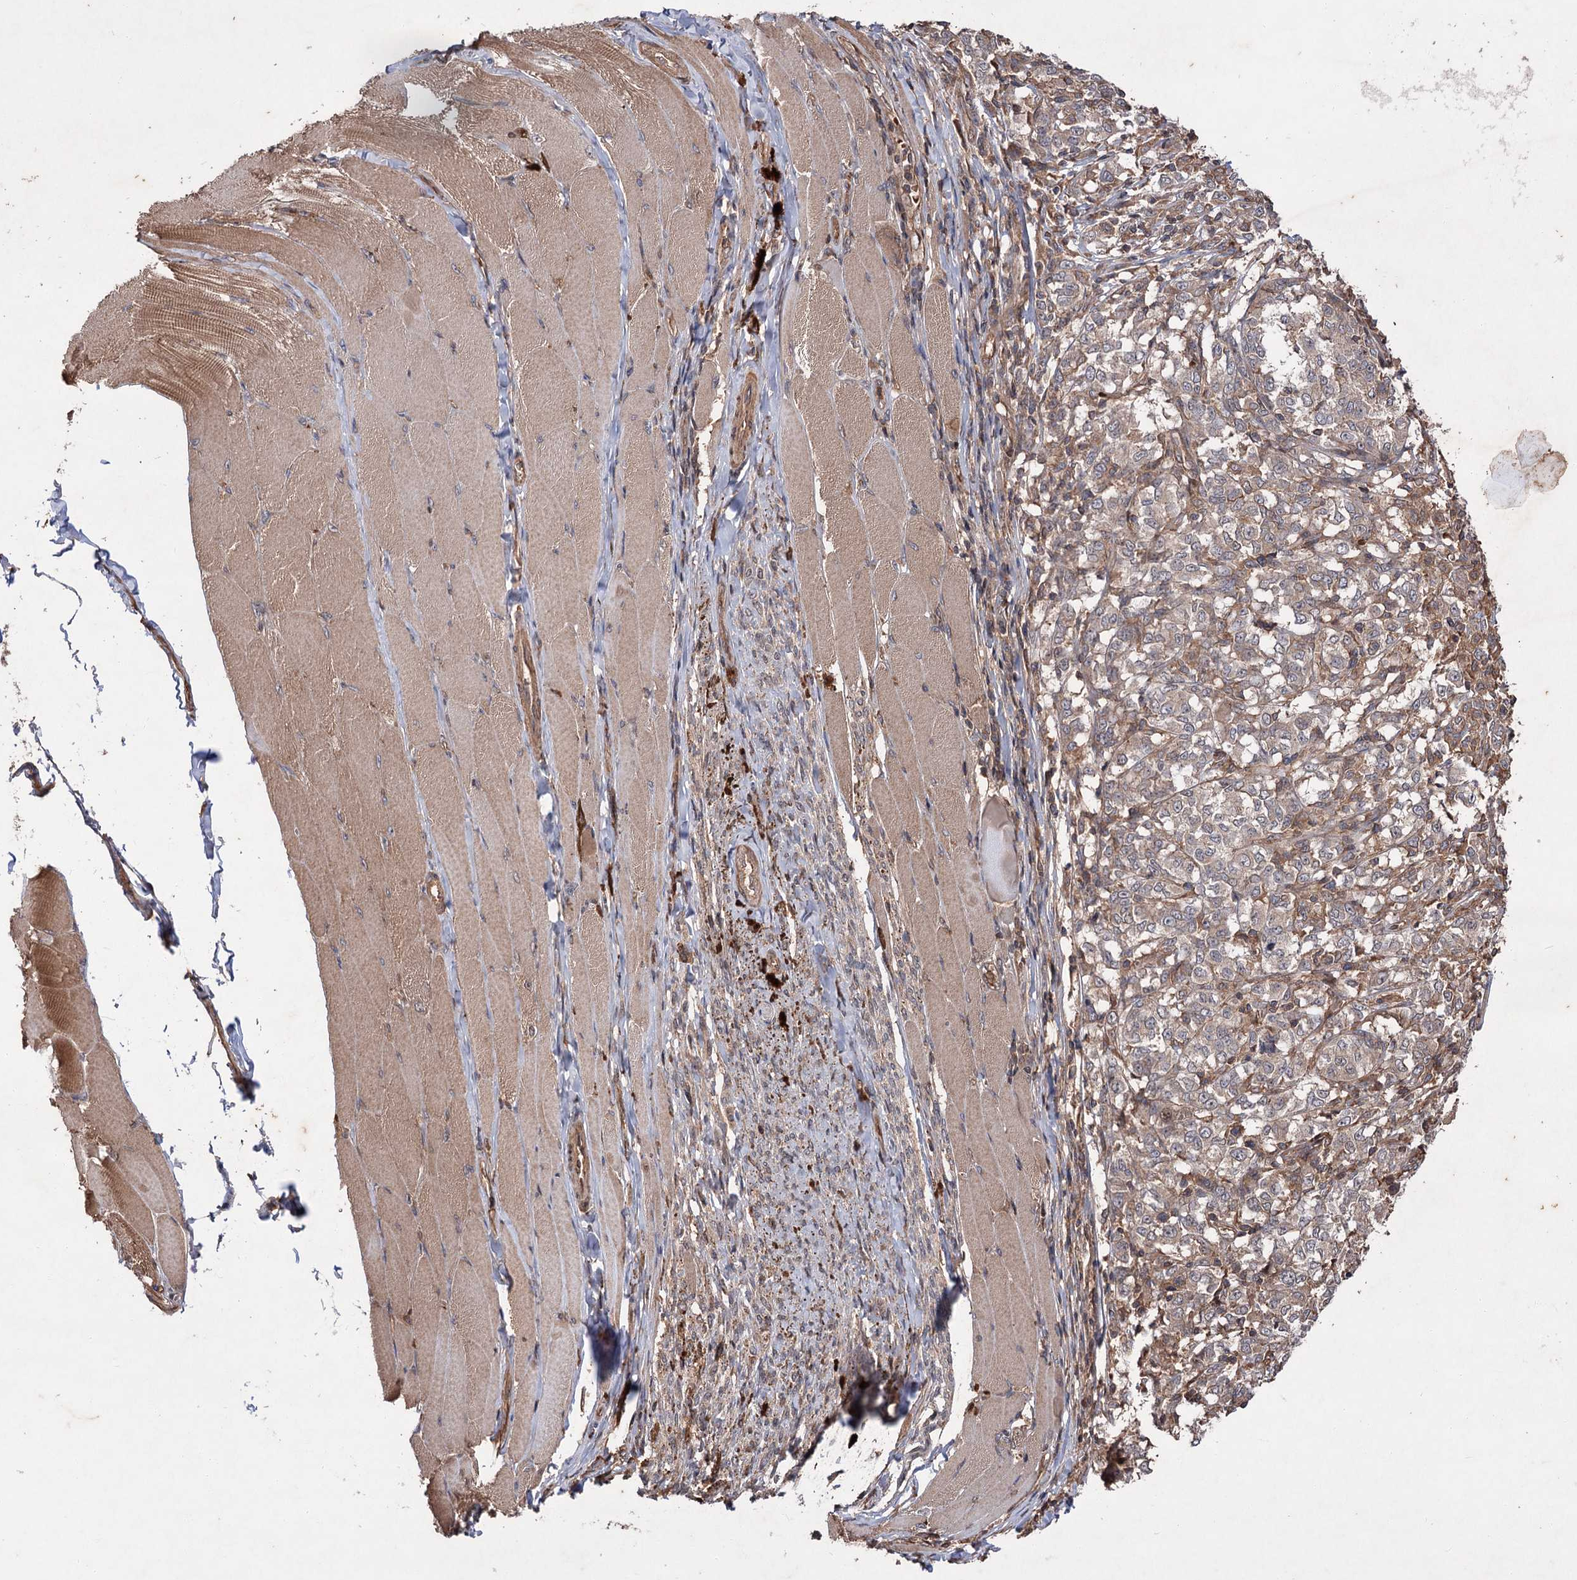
{"staining": {"intensity": "weak", "quantity": "25%-75%", "location": "cytoplasmic/membranous"}, "tissue": "melanoma", "cell_type": "Tumor cells", "image_type": "cancer", "snomed": [{"axis": "morphology", "description": "Malignant melanoma, NOS"}, {"axis": "topography", "description": "Skin"}], "caption": "A low amount of weak cytoplasmic/membranous expression is appreciated in about 25%-75% of tumor cells in melanoma tissue. (DAB IHC with brightfield microscopy, high magnification).", "gene": "ADK", "patient": {"sex": "female", "age": 72}}